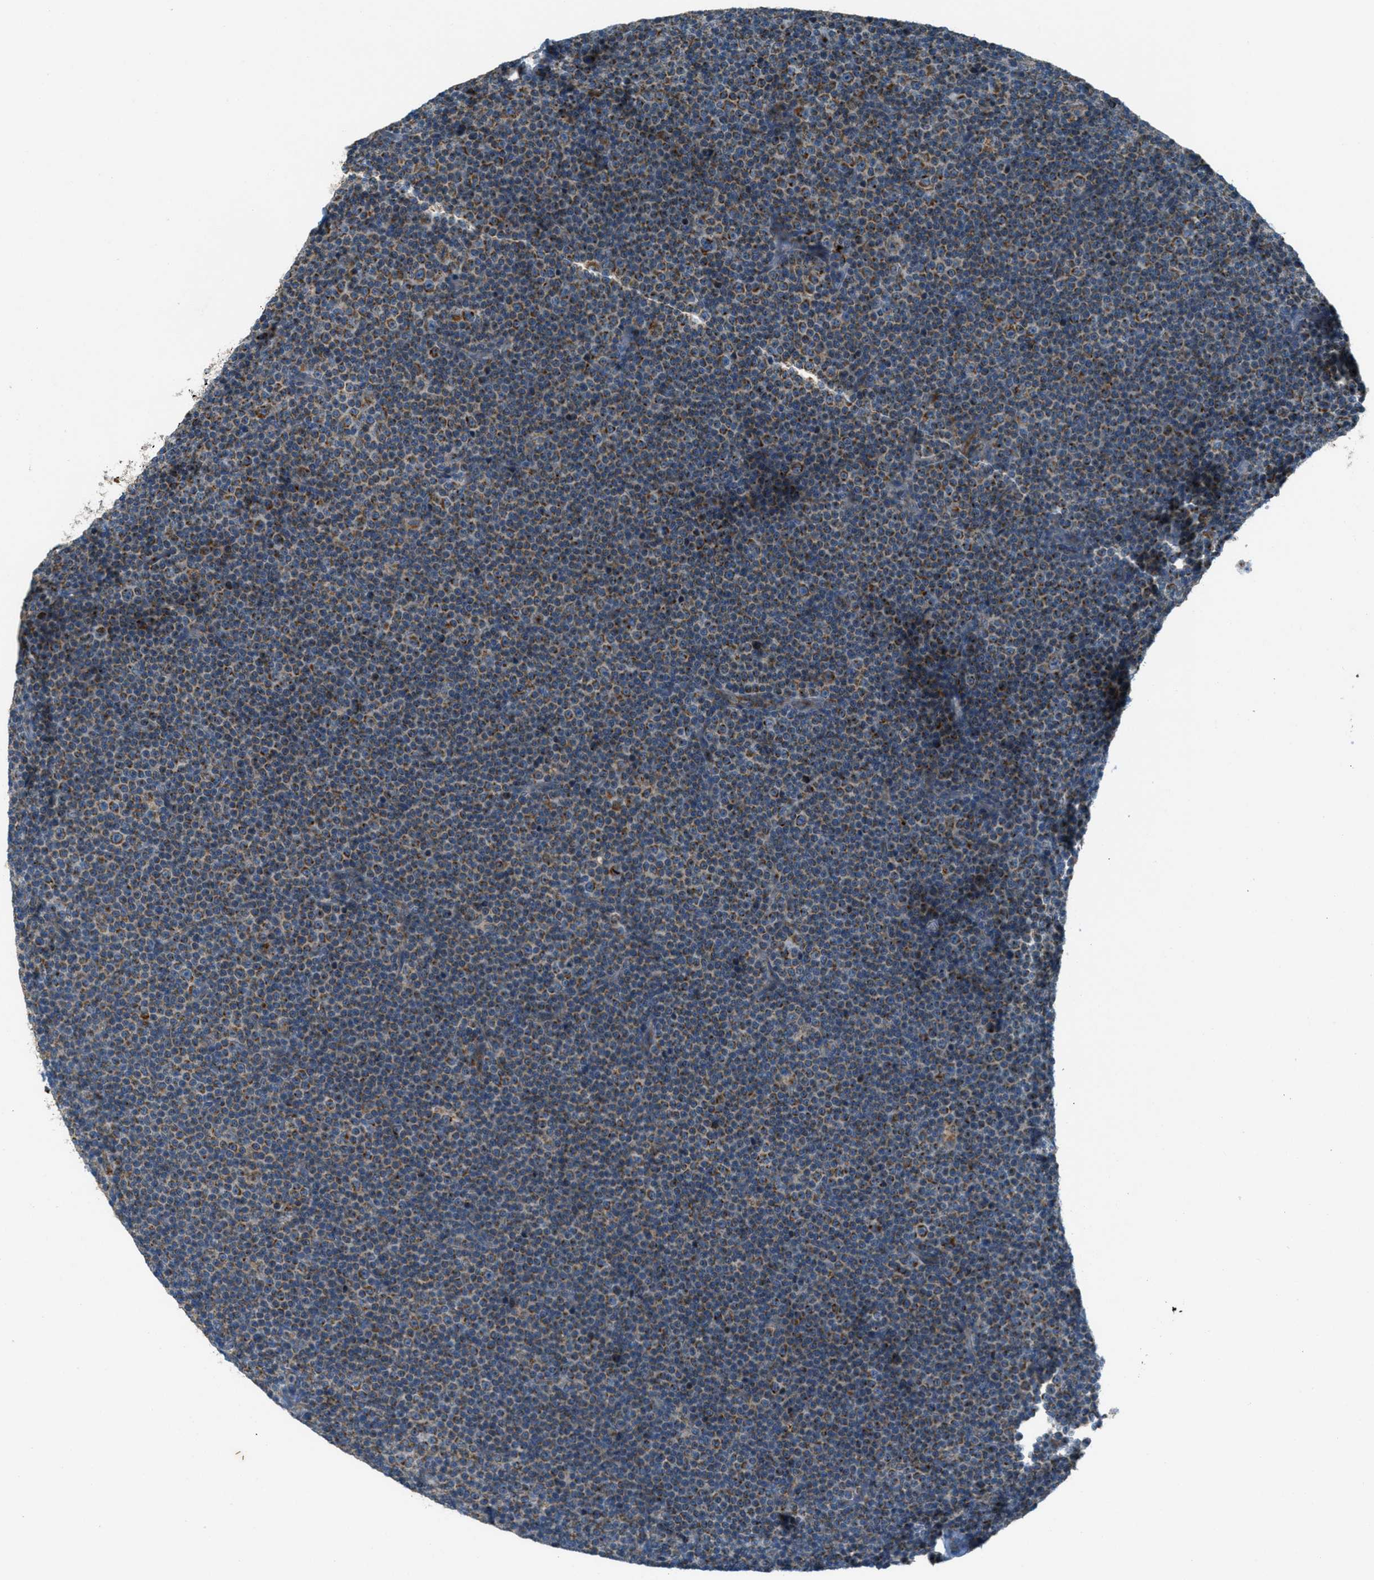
{"staining": {"intensity": "moderate", "quantity": ">75%", "location": "cytoplasmic/membranous"}, "tissue": "lymphoma", "cell_type": "Tumor cells", "image_type": "cancer", "snomed": [{"axis": "morphology", "description": "Malignant lymphoma, non-Hodgkin's type, Low grade"}, {"axis": "topography", "description": "Lymph node"}], "caption": "Protein staining by immunohistochemistry reveals moderate cytoplasmic/membranous positivity in about >75% of tumor cells in low-grade malignant lymphoma, non-Hodgkin's type. The staining was performed using DAB (3,3'-diaminobenzidine) to visualize the protein expression in brown, while the nuclei were stained in blue with hematoxylin (Magnification: 20x).", "gene": "BCKDK", "patient": {"sex": "female", "age": 67}}